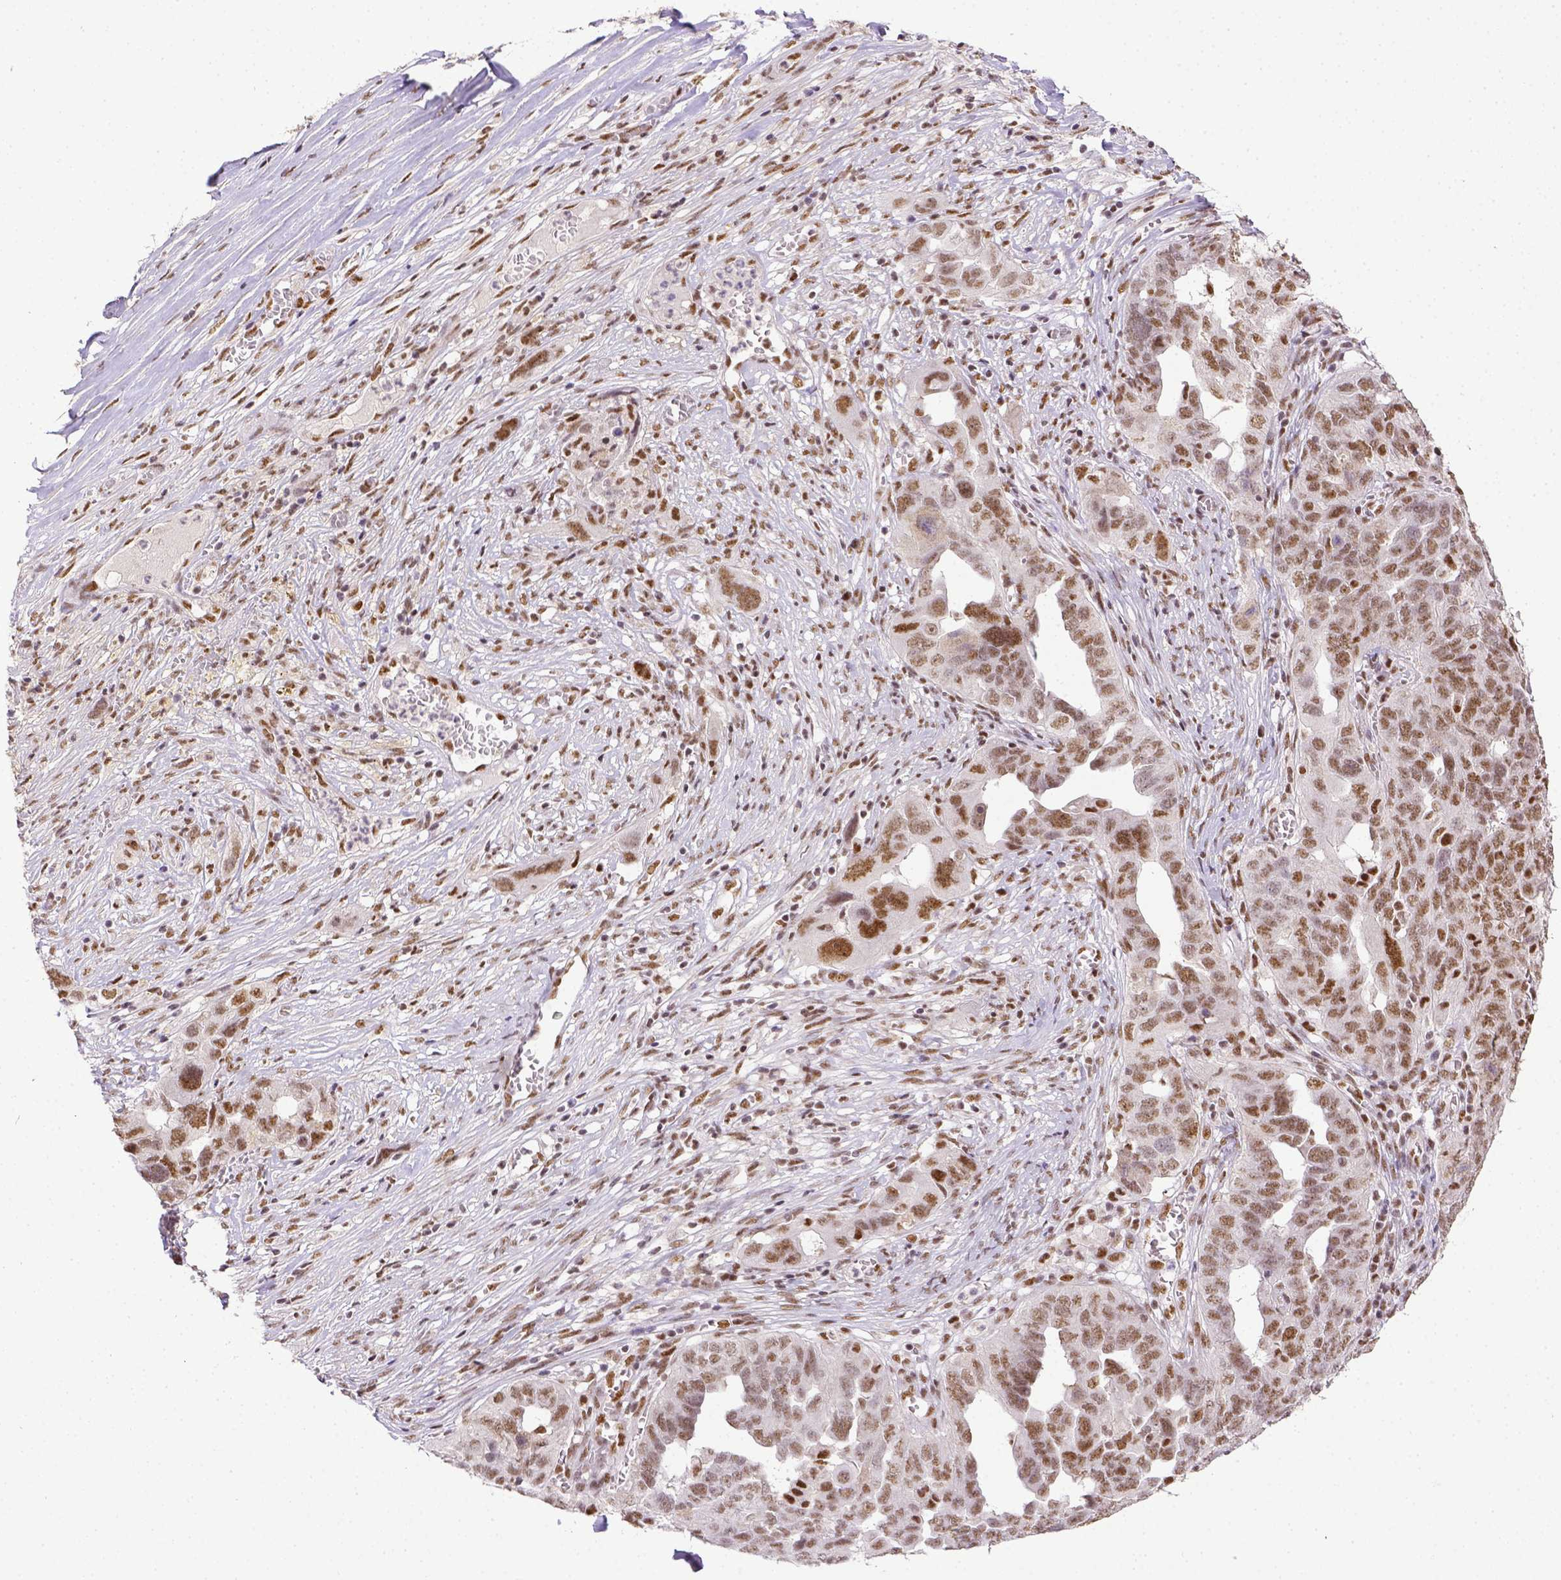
{"staining": {"intensity": "moderate", "quantity": ">75%", "location": "nuclear"}, "tissue": "ovarian cancer", "cell_type": "Tumor cells", "image_type": "cancer", "snomed": [{"axis": "morphology", "description": "Carcinoma, endometroid"}, {"axis": "topography", "description": "Soft tissue"}, {"axis": "topography", "description": "Ovary"}], "caption": "This is an image of IHC staining of ovarian cancer (endometroid carcinoma), which shows moderate staining in the nuclear of tumor cells.", "gene": "ERCC1", "patient": {"sex": "female", "age": 52}}